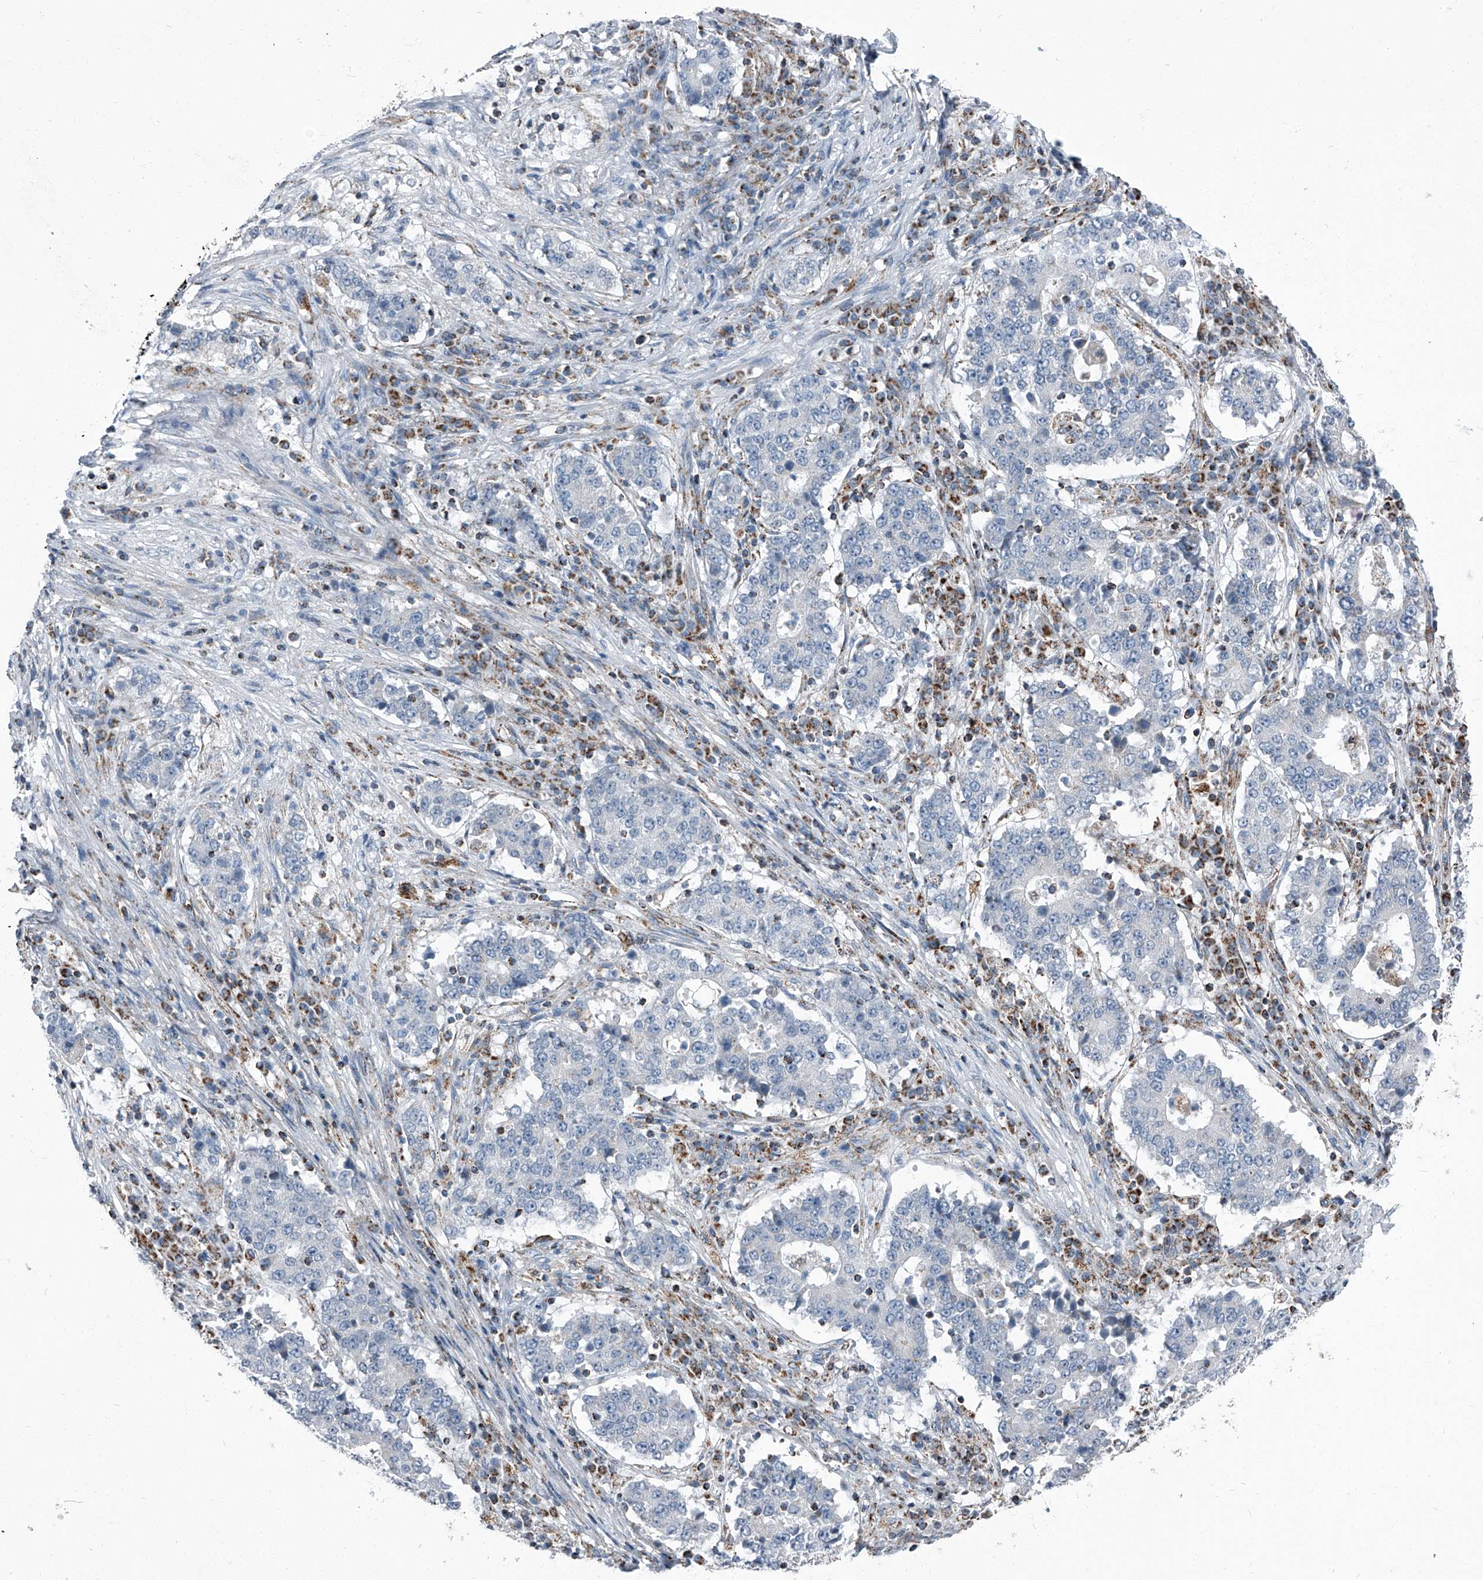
{"staining": {"intensity": "negative", "quantity": "none", "location": "none"}, "tissue": "stomach cancer", "cell_type": "Tumor cells", "image_type": "cancer", "snomed": [{"axis": "morphology", "description": "Adenocarcinoma, NOS"}, {"axis": "topography", "description": "Stomach"}], "caption": "This is a image of IHC staining of stomach cancer (adenocarcinoma), which shows no expression in tumor cells.", "gene": "CHRNA7", "patient": {"sex": "male", "age": 59}}